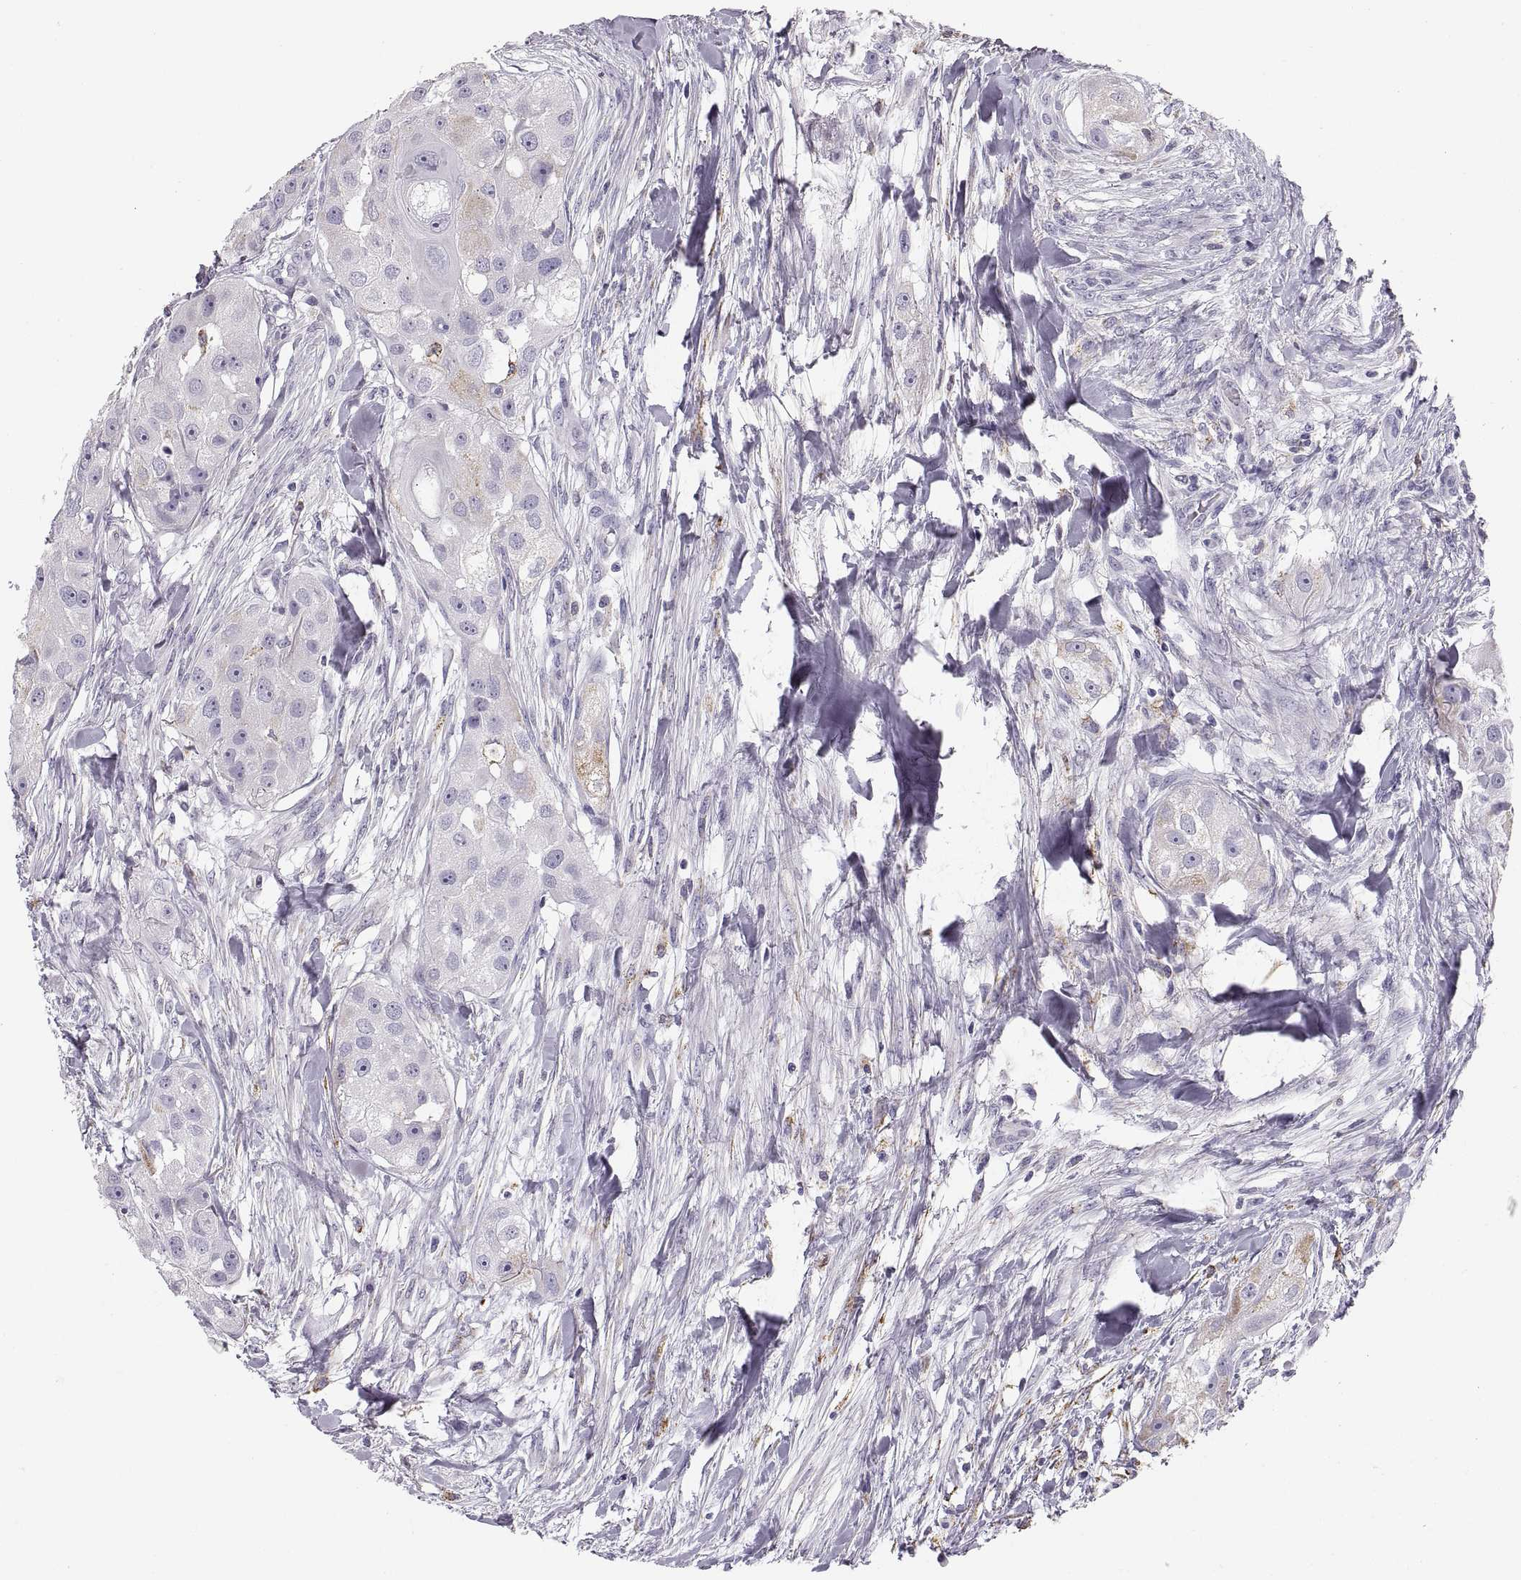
{"staining": {"intensity": "negative", "quantity": "none", "location": "none"}, "tissue": "head and neck cancer", "cell_type": "Tumor cells", "image_type": "cancer", "snomed": [{"axis": "morphology", "description": "Squamous cell carcinoma, NOS"}, {"axis": "topography", "description": "Head-Neck"}], "caption": "Human head and neck cancer stained for a protein using immunohistochemistry (IHC) shows no staining in tumor cells.", "gene": "COL9A3", "patient": {"sex": "male", "age": 51}}